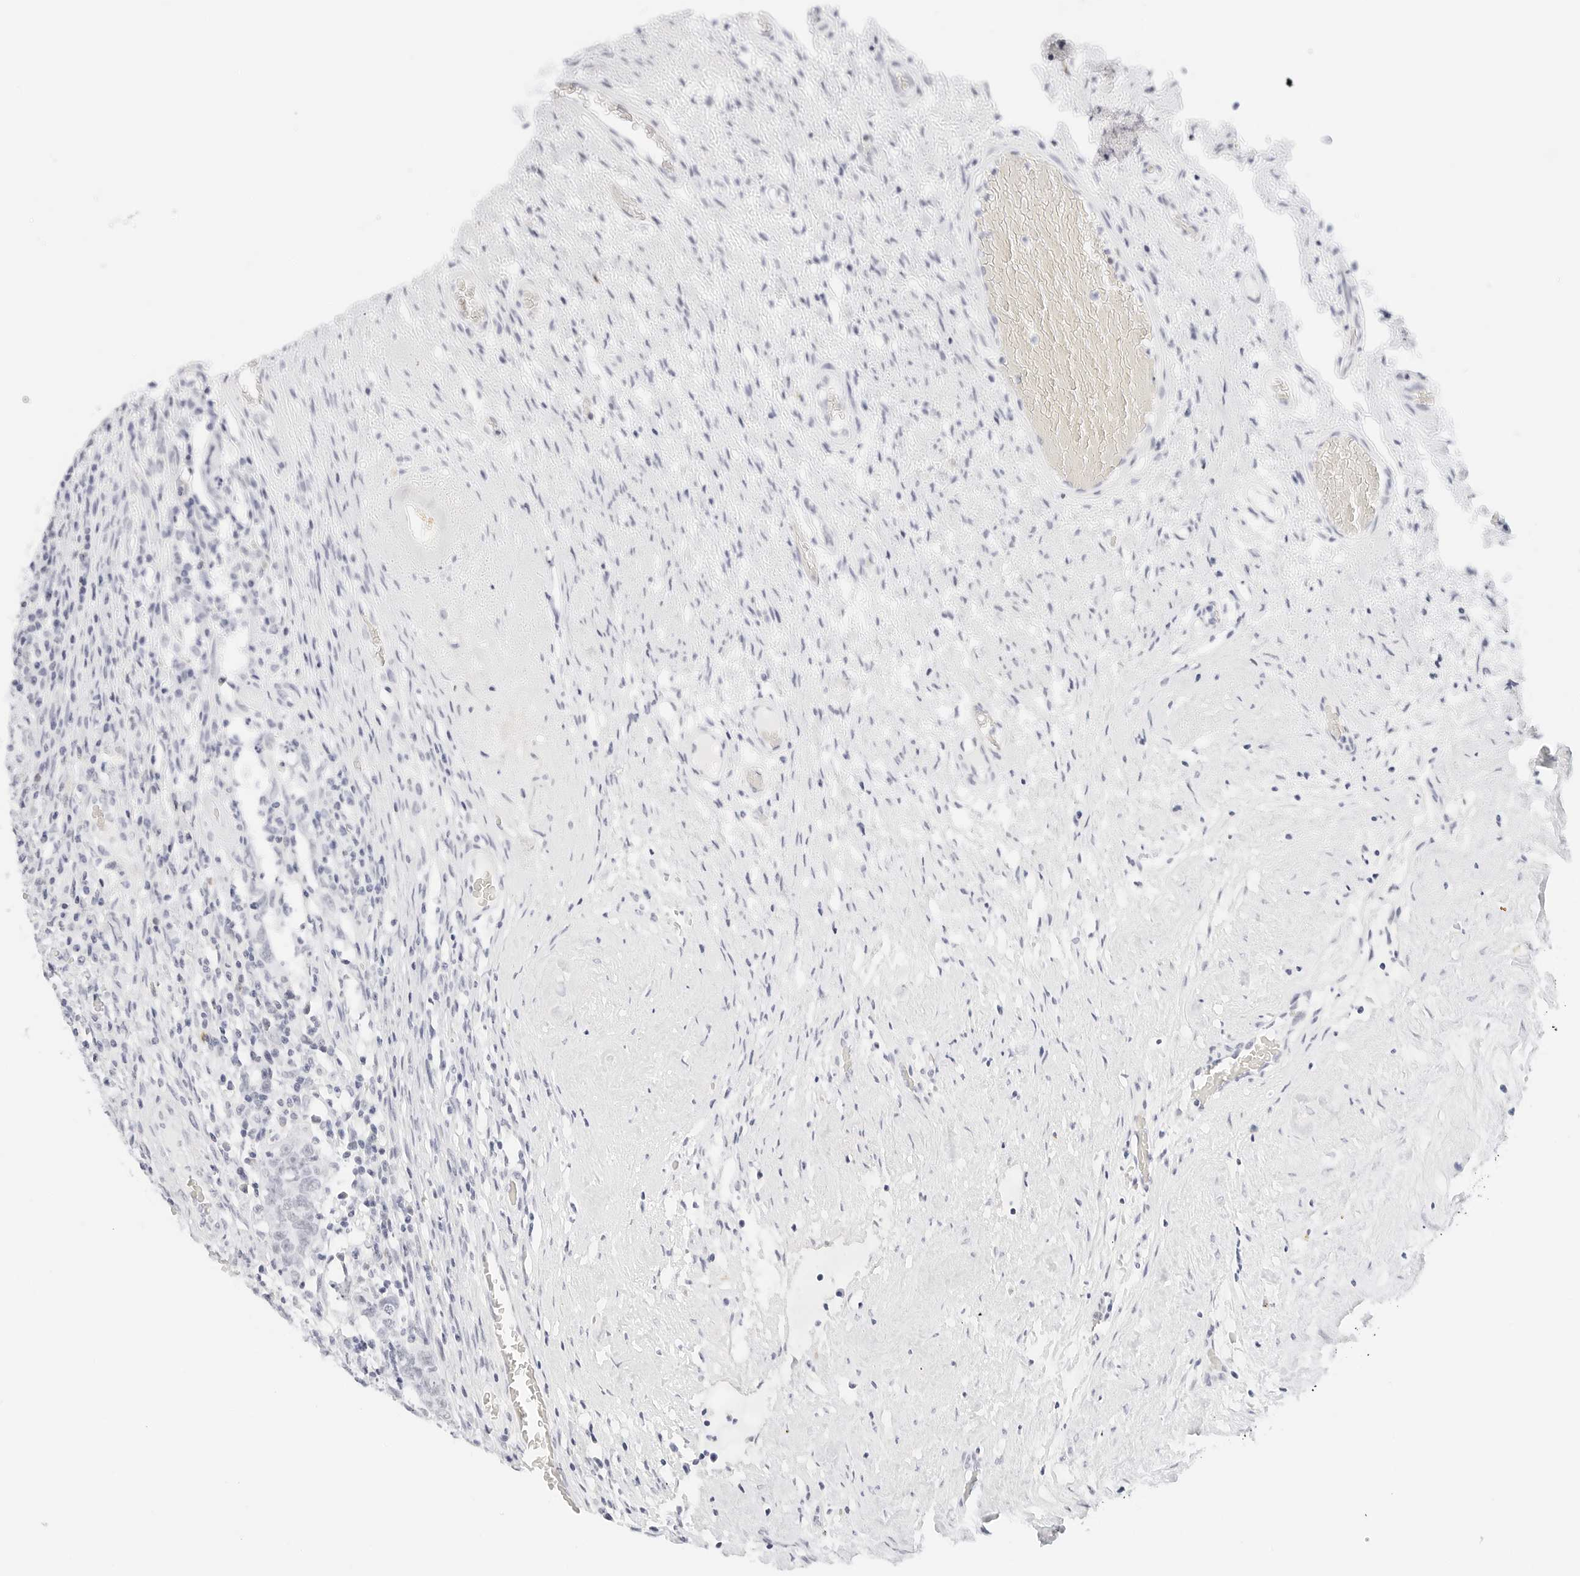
{"staining": {"intensity": "negative", "quantity": "none", "location": "none"}, "tissue": "testis cancer", "cell_type": "Tumor cells", "image_type": "cancer", "snomed": [{"axis": "morphology", "description": "Carcinoma, Embryonal, NOS"}, {"axis": "topography", "description": "Testis"}], "caption": "Immunohistochemical staining of human testis cancer (embryonal carcinoma) demonstrates no significant expression in tumor cells. (DAB (3,3'-diaminobenzidine) immunohistochemistry, high magnification).", "gene": "CD22", "patient": {"sex": "male", "age": 26}}